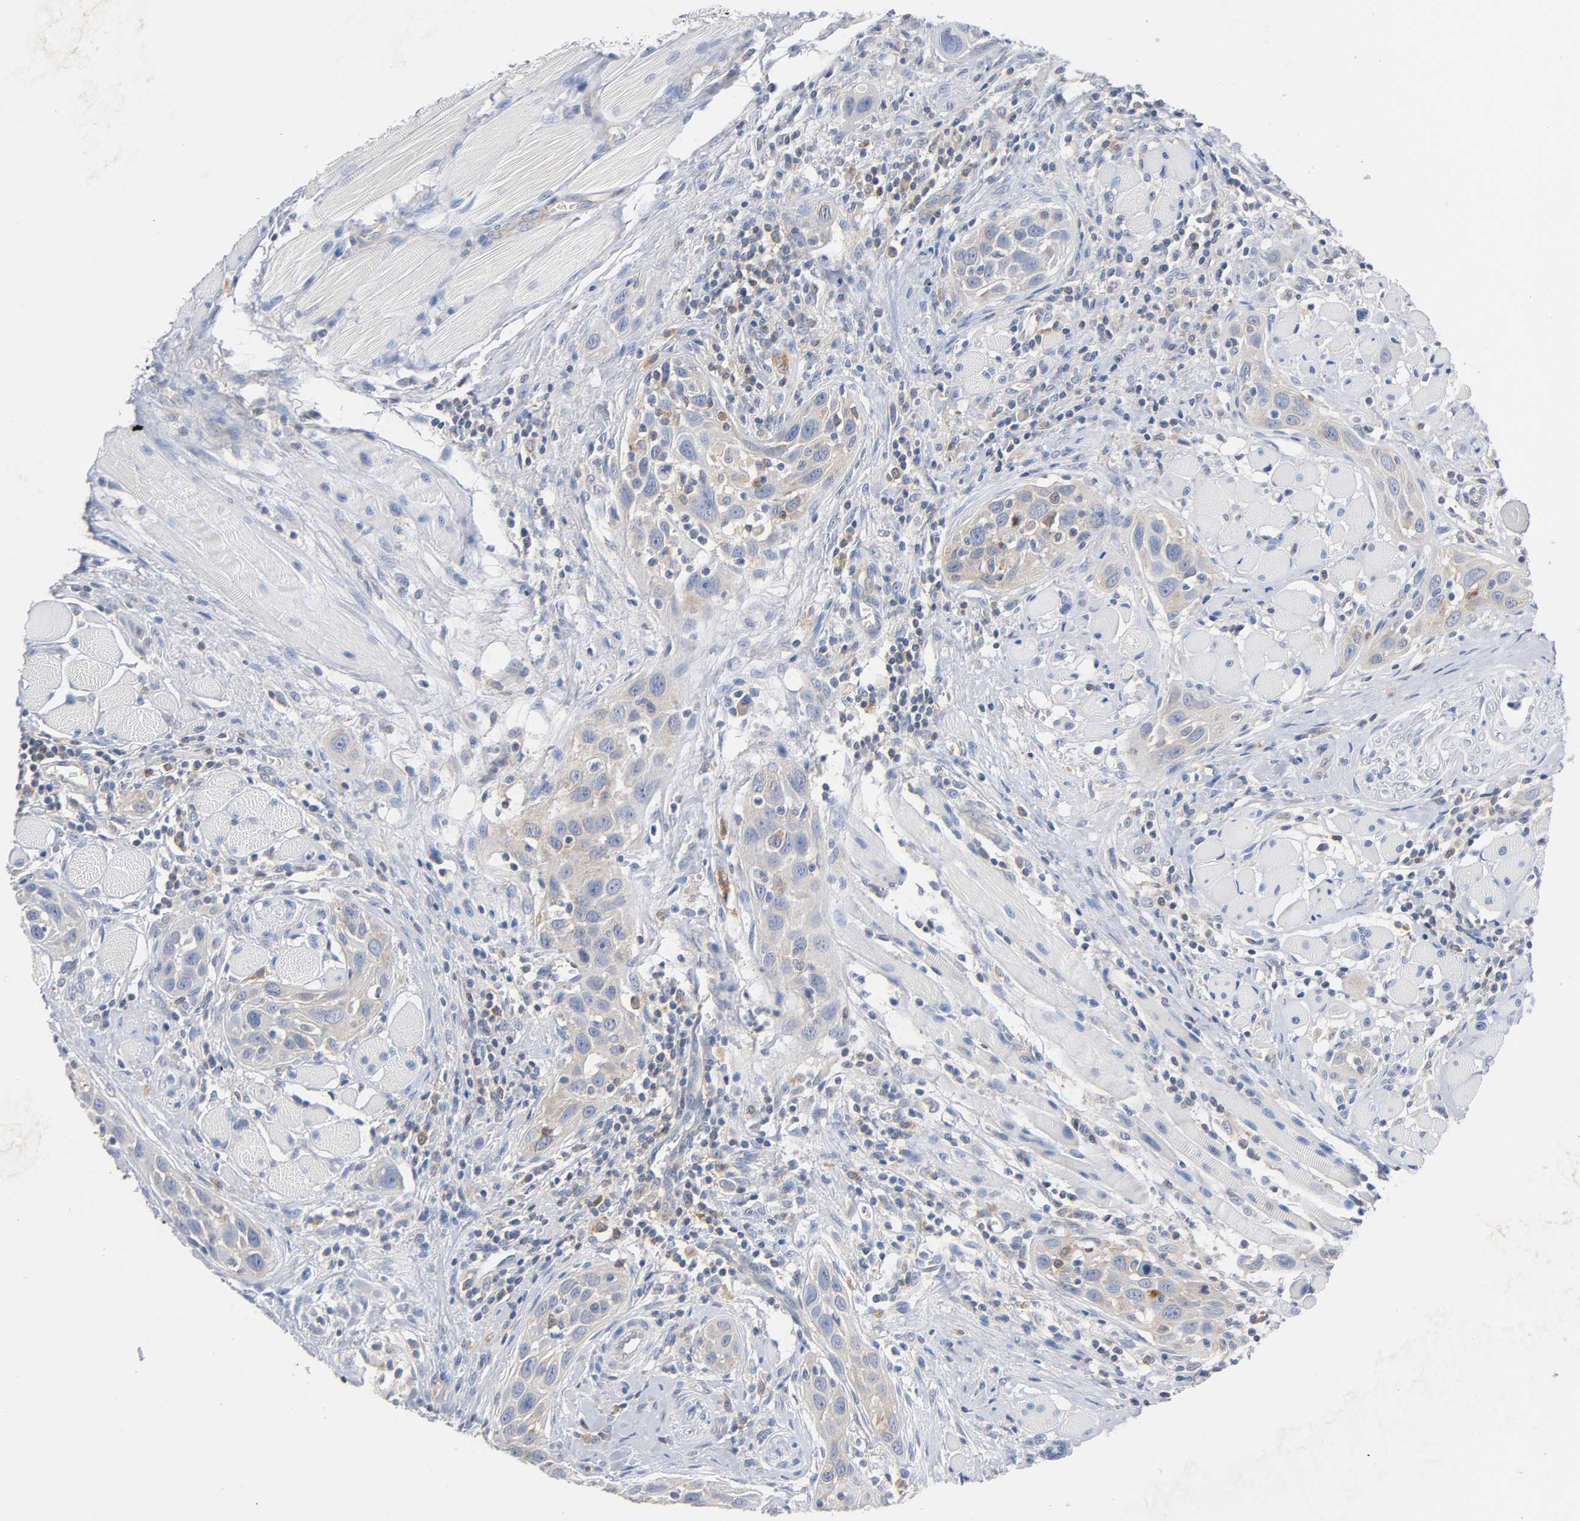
{"staining": {"intensity": "weak", "quantity": ">75%", "location": "cytoplasmic/membranous"}, "tissue": "head and neck cancer", "cell_type": "Tumor cells", "image_type": "cancer", "snomed": [{"axis": "morphology", "description": "Squamous cell carcinoma, NOS"}, {"axis": "topography", "description": "Oral tissue"}, {"axis": "topography", "description": "Head-Neck"}], "caption": "Squamous cell carcinoma (head and neck) stained with DAB (3,3'-diaminobenzidine) immunohistochemistry demonstrates low levels of weak cytoplasmic/membranous expression in about >75% of tumor cells.", "gene": "MALT1", "patient": {"sex": "female", "age": 50}}